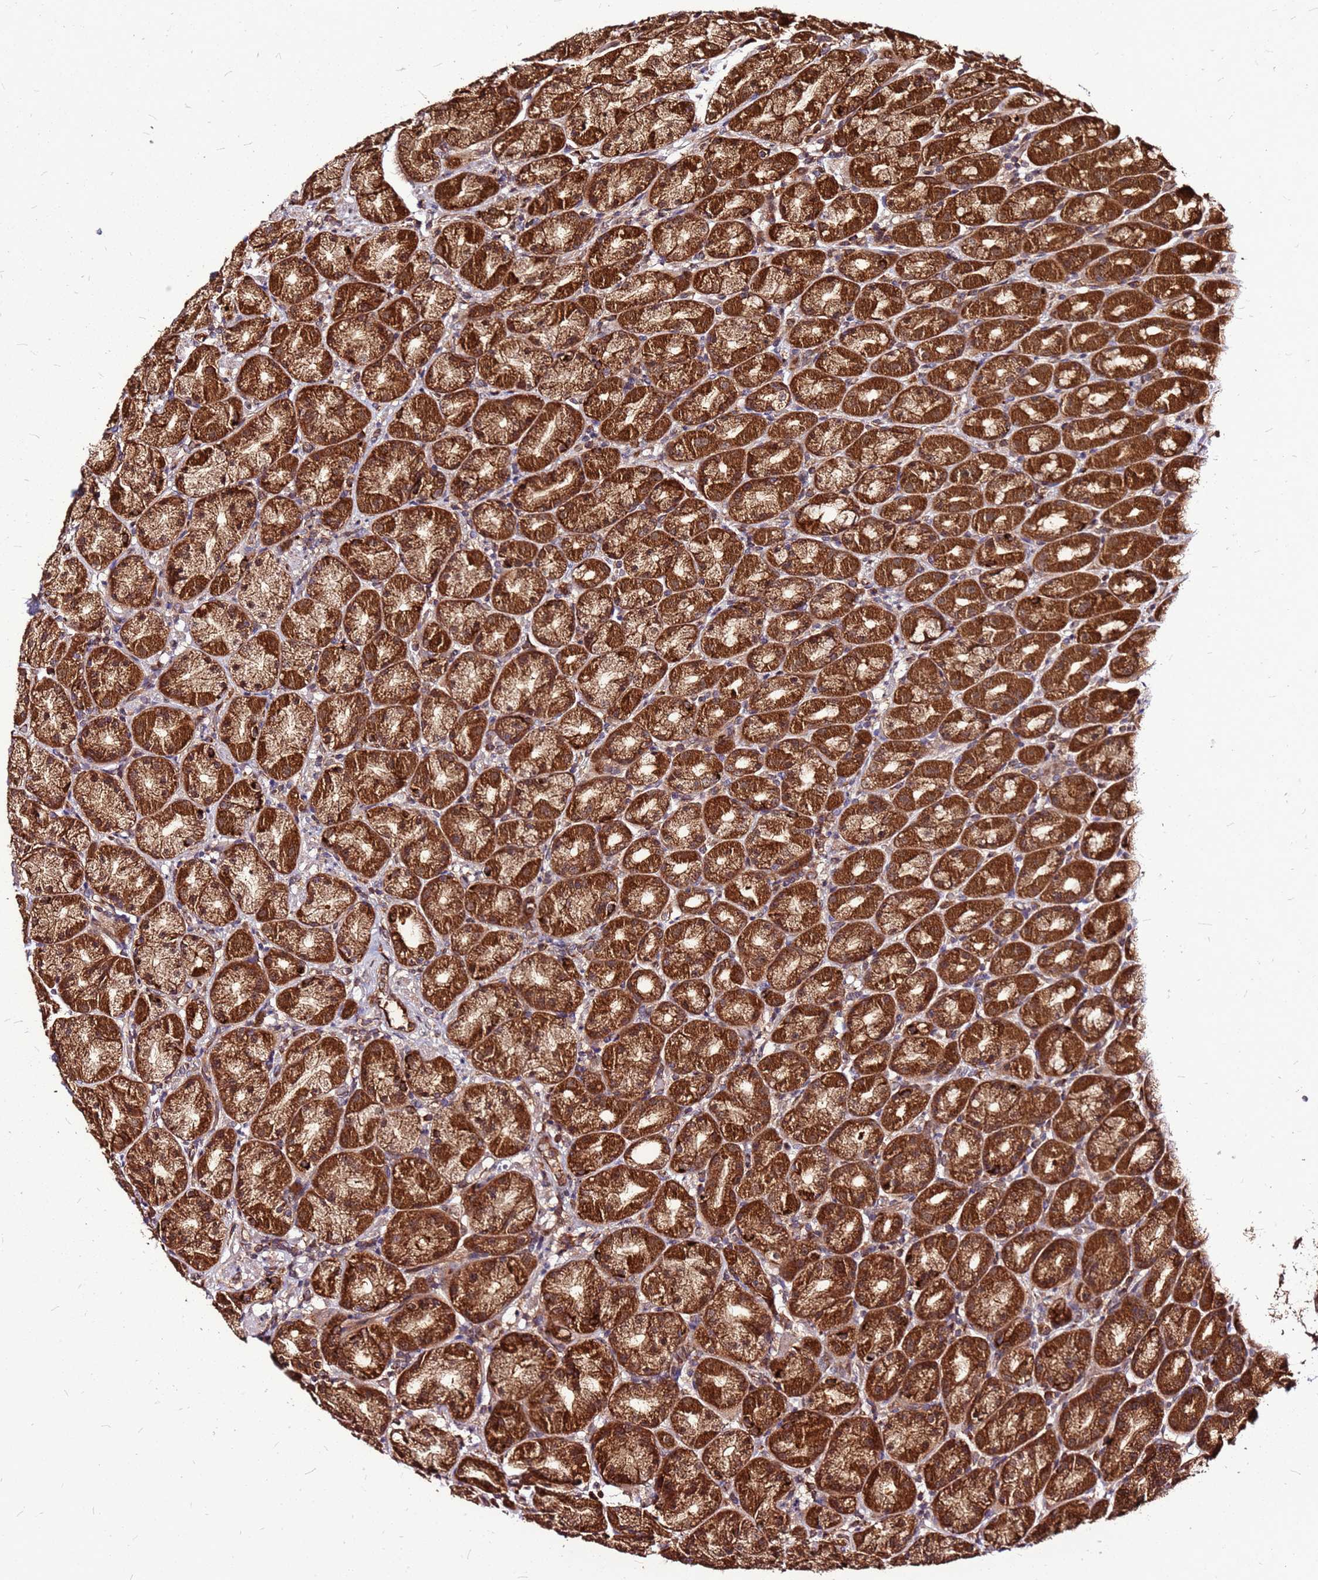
{"staining": {"intensity": "strong", "quantity": ">75%", "location": "cytoplasmic/membranous"}, "tissue": "stomach", "cell_type": "Glandular cells", "image_type": "normal", "snomed": [{"axis": "morphology", "description": "Normal tissue, NOS"}, {"axis": "topography", "description": "Stomach, upper"}, {"axis": "topography", "description": "Stomach"}], "caption": "Benign stomach was stained to show a protein in brown. There is high levels of strong cytoplasmic/membranous positivity in approximately >75% of glandular cells. (DAB (3,3'-diaminobenzidine) = brown stain, brightfield microscopy at high magnification).", "gene": "LYPLAL1", "patient": {"sex": "male", "age": 68}}